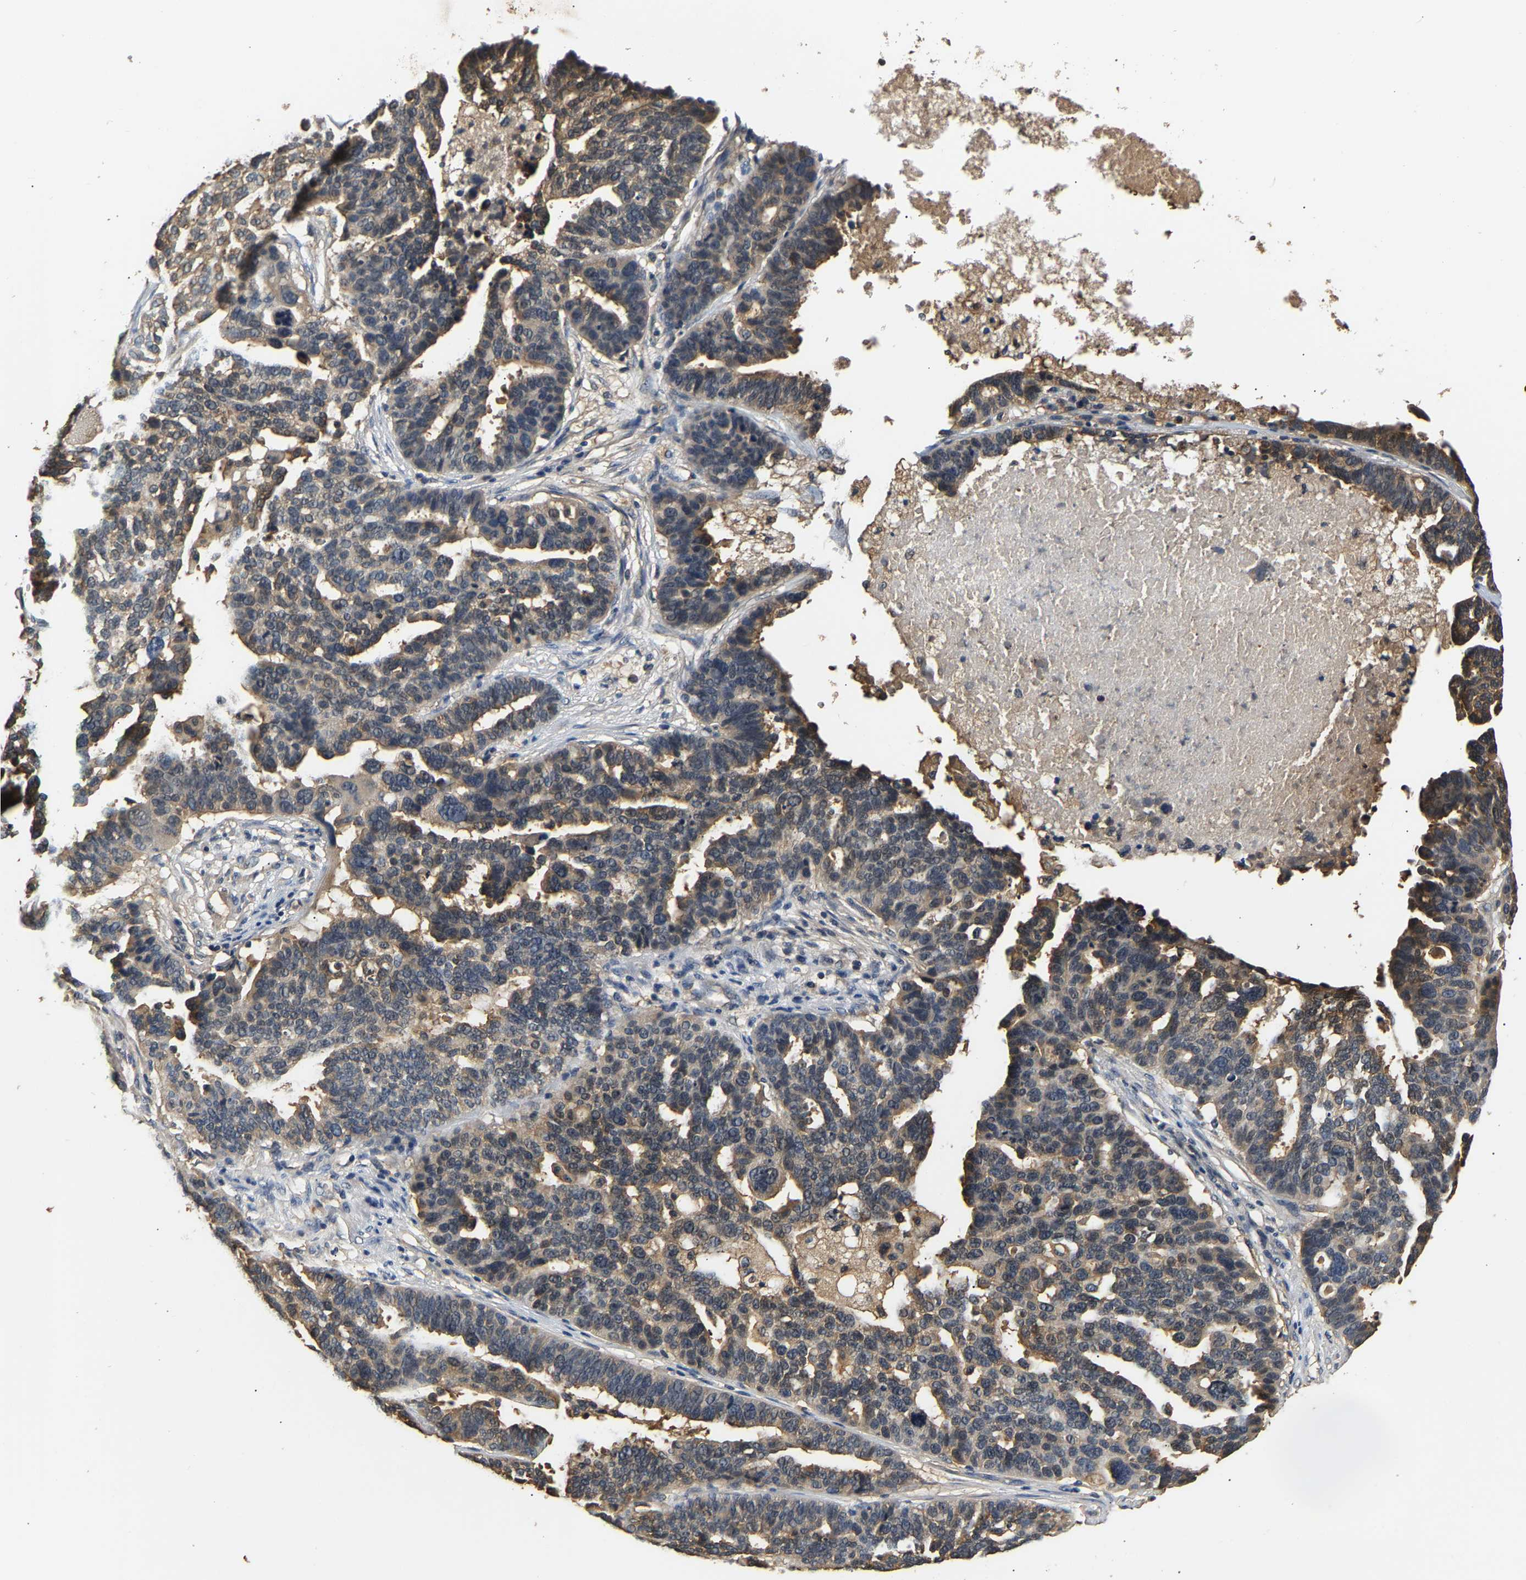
{"staining": {"intensity": "moderate", "quantity": "25%-75%", "location": "cytoplasmic/membranous"}, "tissue": "ovarian cancer", "cell_type": "Tumor cells", "image_type": "cancer", "snomed": [{"axis": "morphology", "description": "Cystadenocarcinoma, serous, NOS"}, {"axis": "topography", "description": "Ovary"}], "caption": "This image displays immunohistochemistry (IHC) staining of ovarian cancer (serous cystadenocarcinoma), with medium moderate cytoplasmic/membranous positivity in approximately 25%-75% of tumor cells.", "gene": "GPI", "patient": {"sex": "female", "age": 59}}